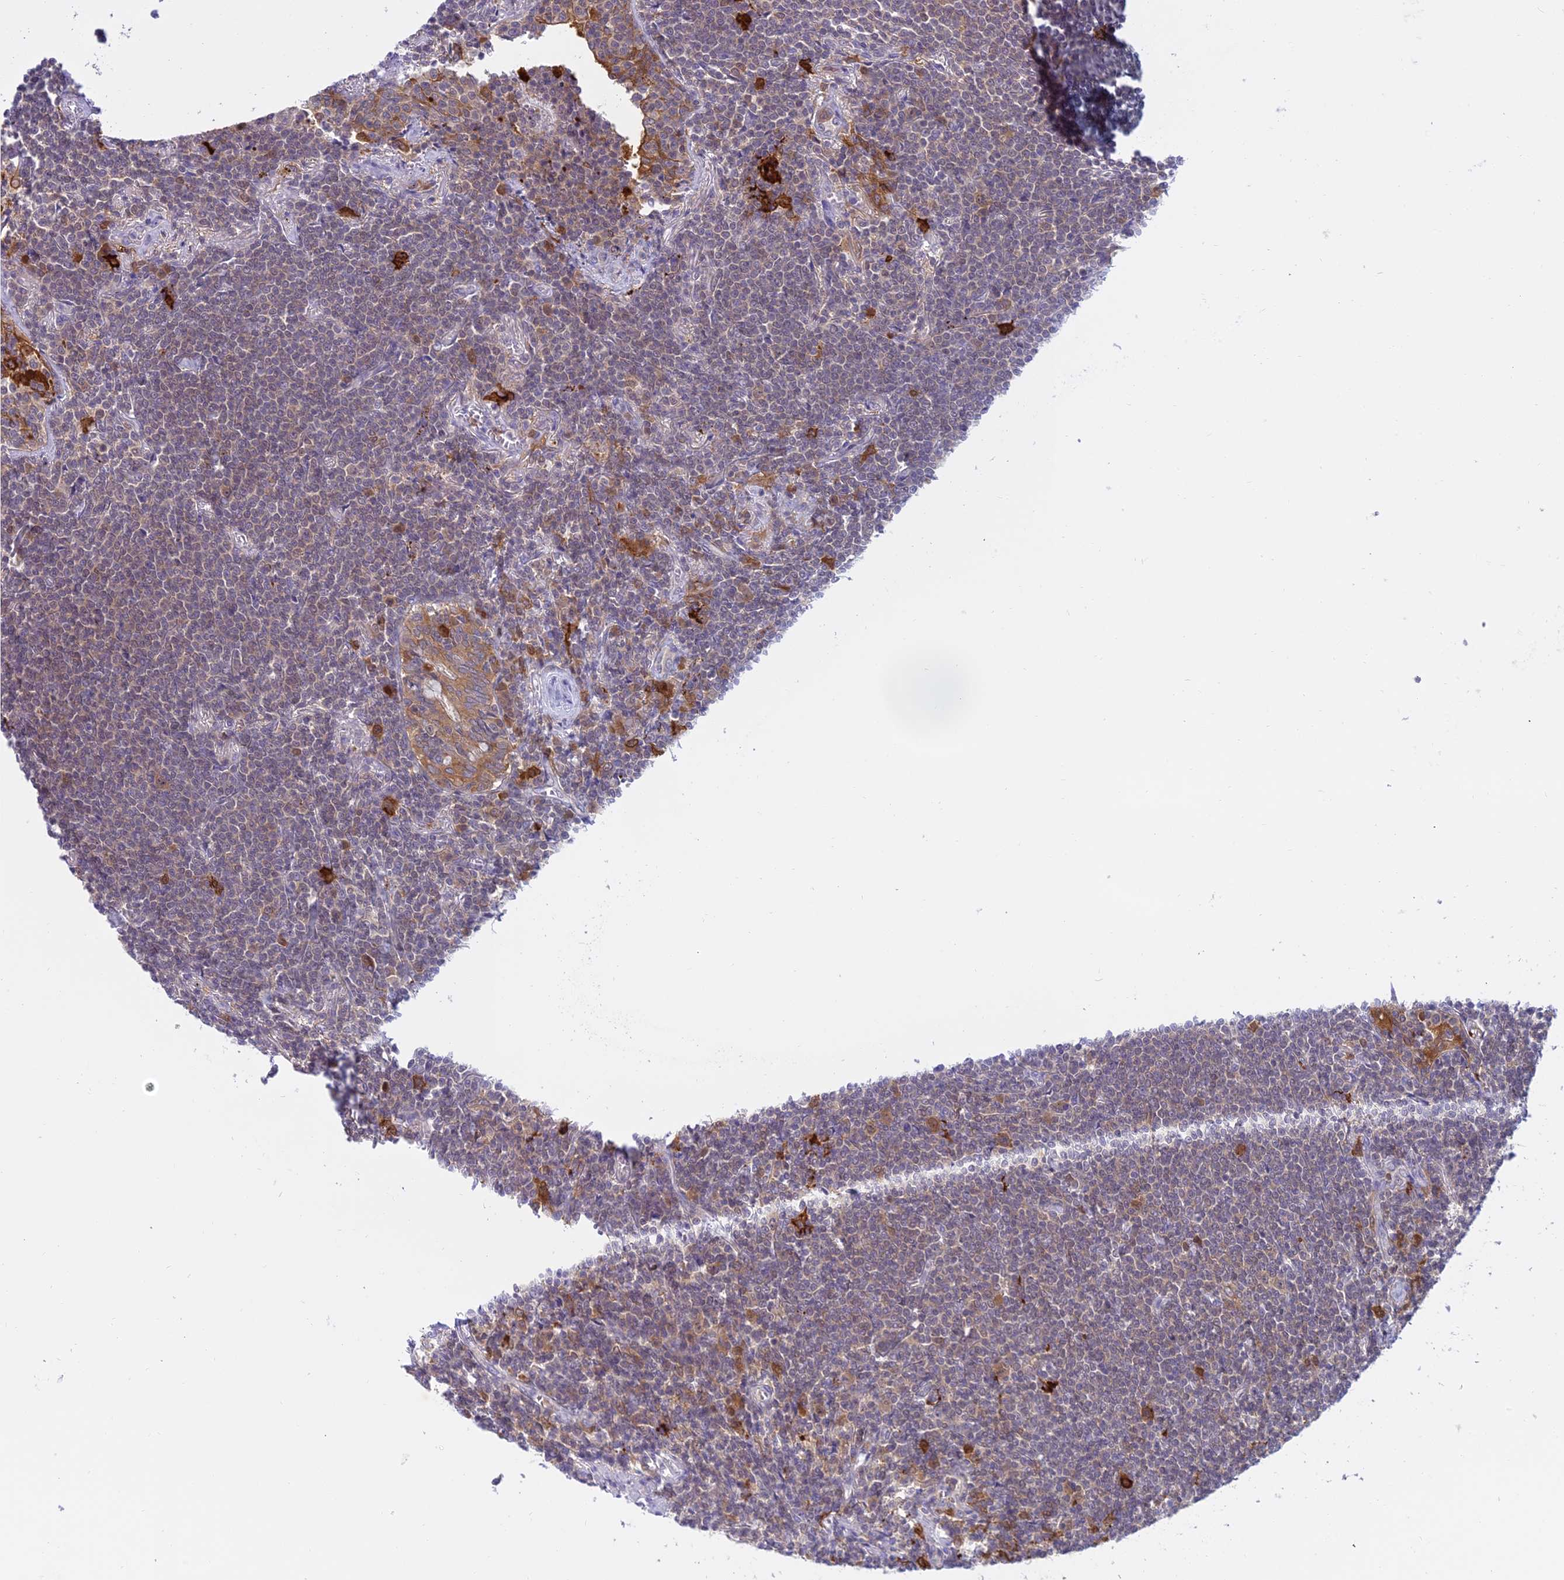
{"staining": {"intensity": "negative", "quantity": "none", "location": "none"}, "tissue": "lymphoma", "cell_type": "Tumor cells", "image_type": "cancer", "snomed": [{"axis": "morphology", "description": "Malignant lymphoma, non-Hodgkin's type, Low grade"}, {"axis": "topography", "description": "Lung"}], "caption": "There is no significant expression in tumor cells of low-grade malignant lymphoma, non-Hodgkin's type.", "gene": "UBE2G1", "patient": {"sex": "female", "age": 71}}